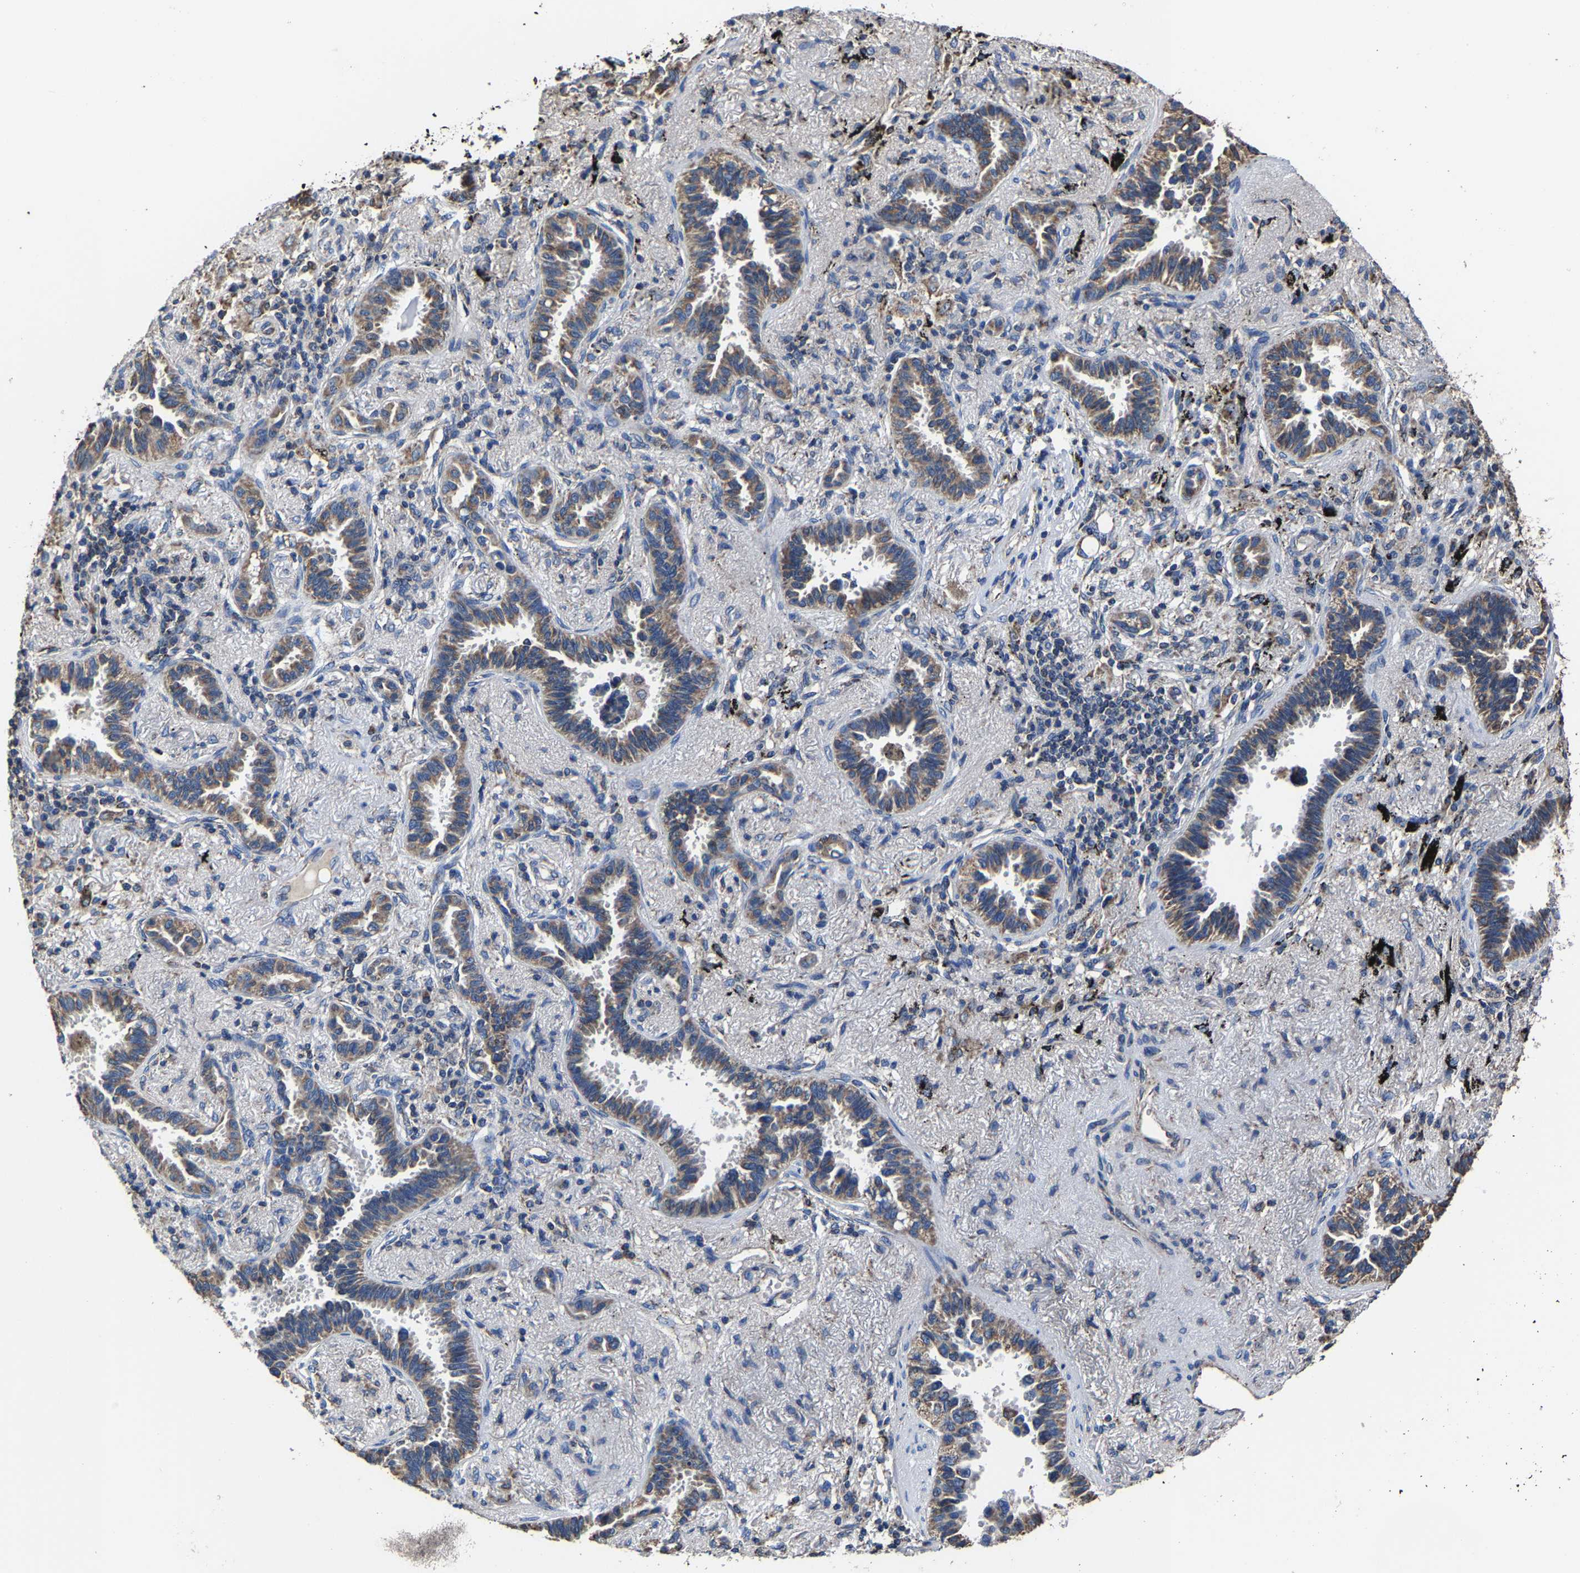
{"staining": {"intensity": "weak", "quantity": ">75%", "location": "cytoplasmic/membranous"}, "tissue": "lung cancer", "cell_type": "Tumor cells", "image_type": "cancer", "snomed": [{"axis": "morphology", "description": "Adenocarcinoma, NOS"}, {"axis": "topography", "description": "Lung"}], "caption": "Weak cytoplasmic/membranous staining is identified in about >75% of tumor cells in lung cancer.", "gene": "ZCCHC7", "patient": {"sex": "male", "age": 59}}